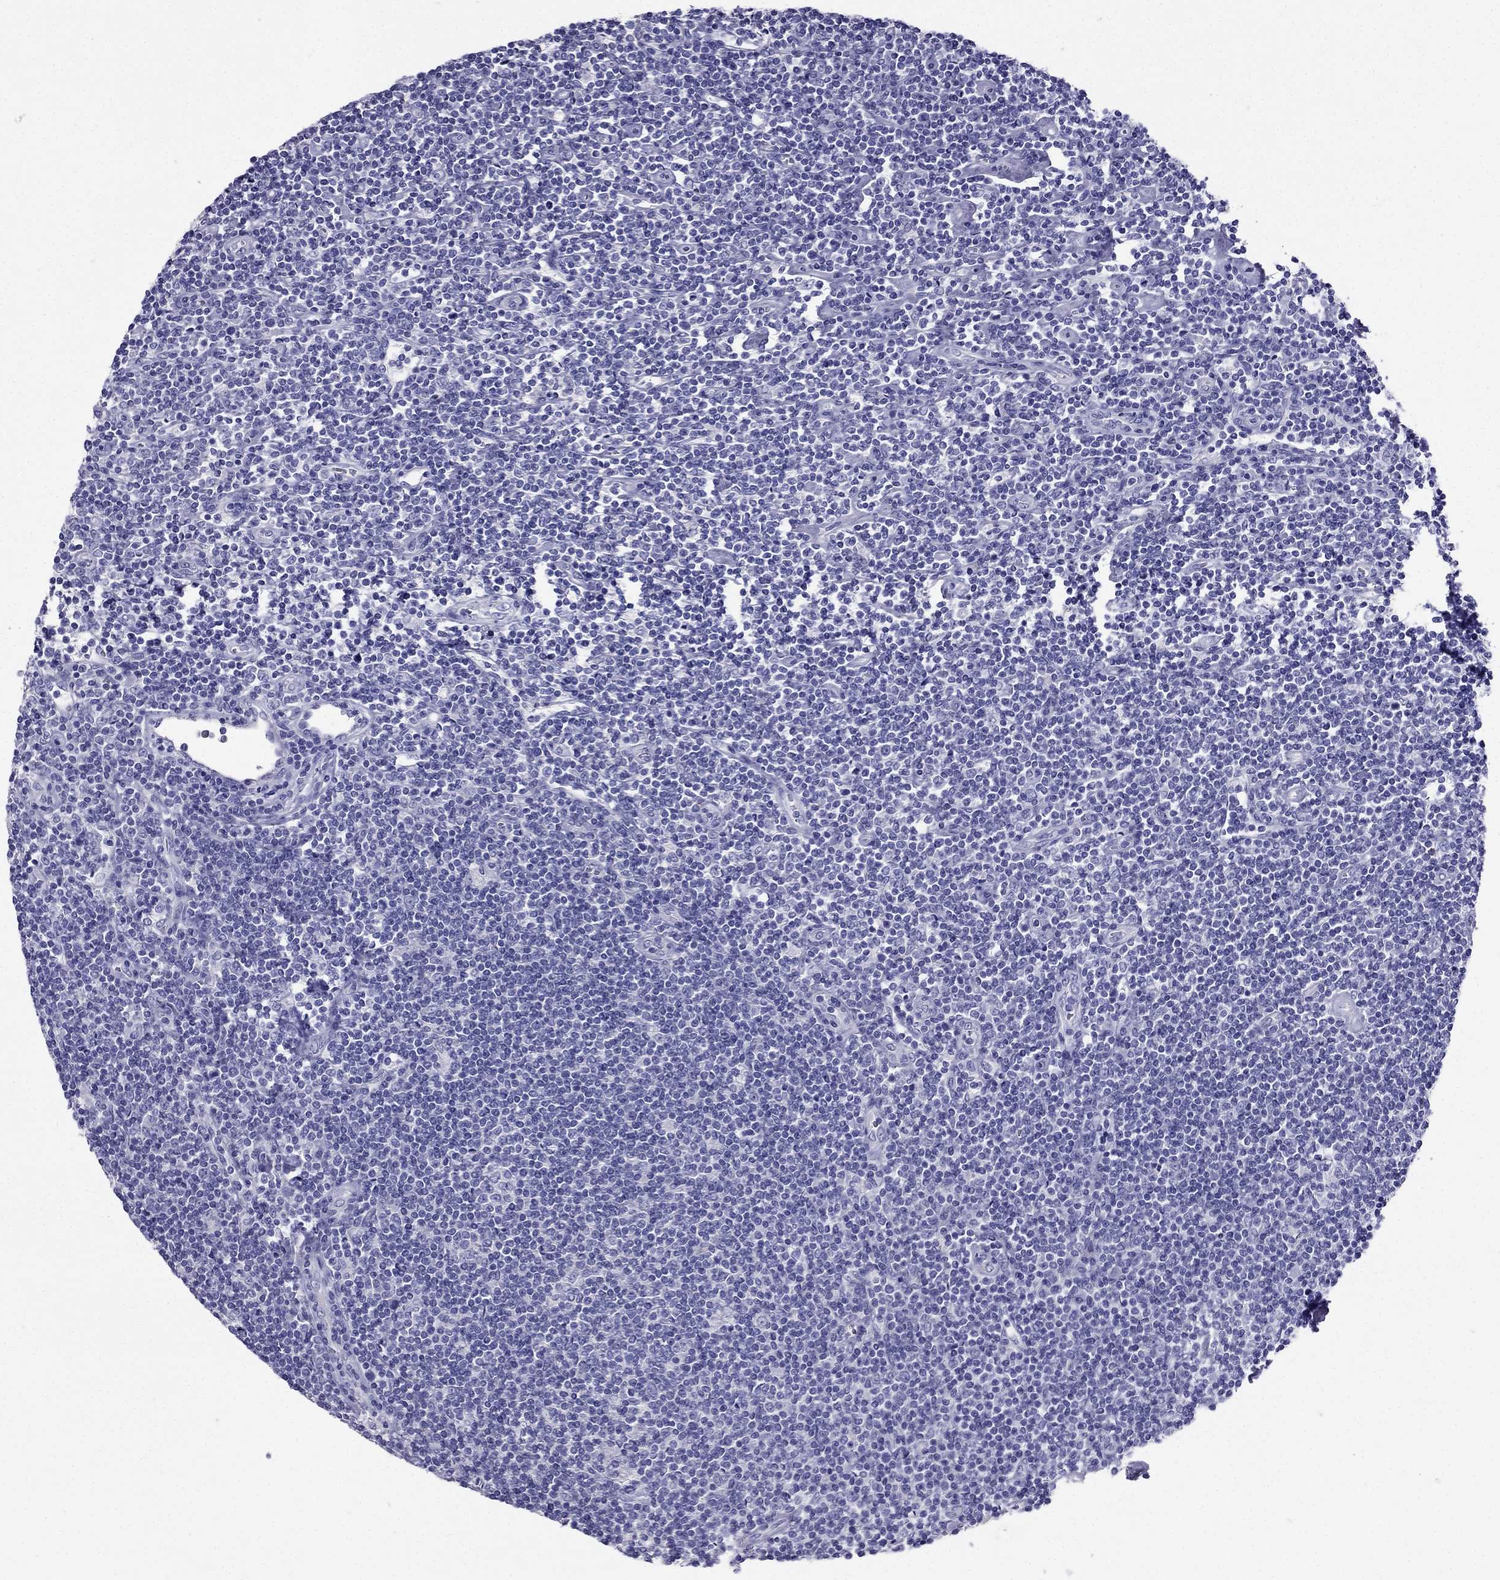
{"staining": {"intensity": "negative", "quantity": "none", "location": "none"}, "tissue": "lymphoma", "cell_type": "Tumor cells", "image_type": "cancer", "snomed": [{"axis": "morphology", "description": "Hodgkin's disease, NOS"}, {"axis": "topography", "description": "Lymph node"}], "caption": "The micrograph reveals no staining of tumor cells in lymphoma.", "gene": "PTH", "patient": {"sex": "male", "age": 40}}